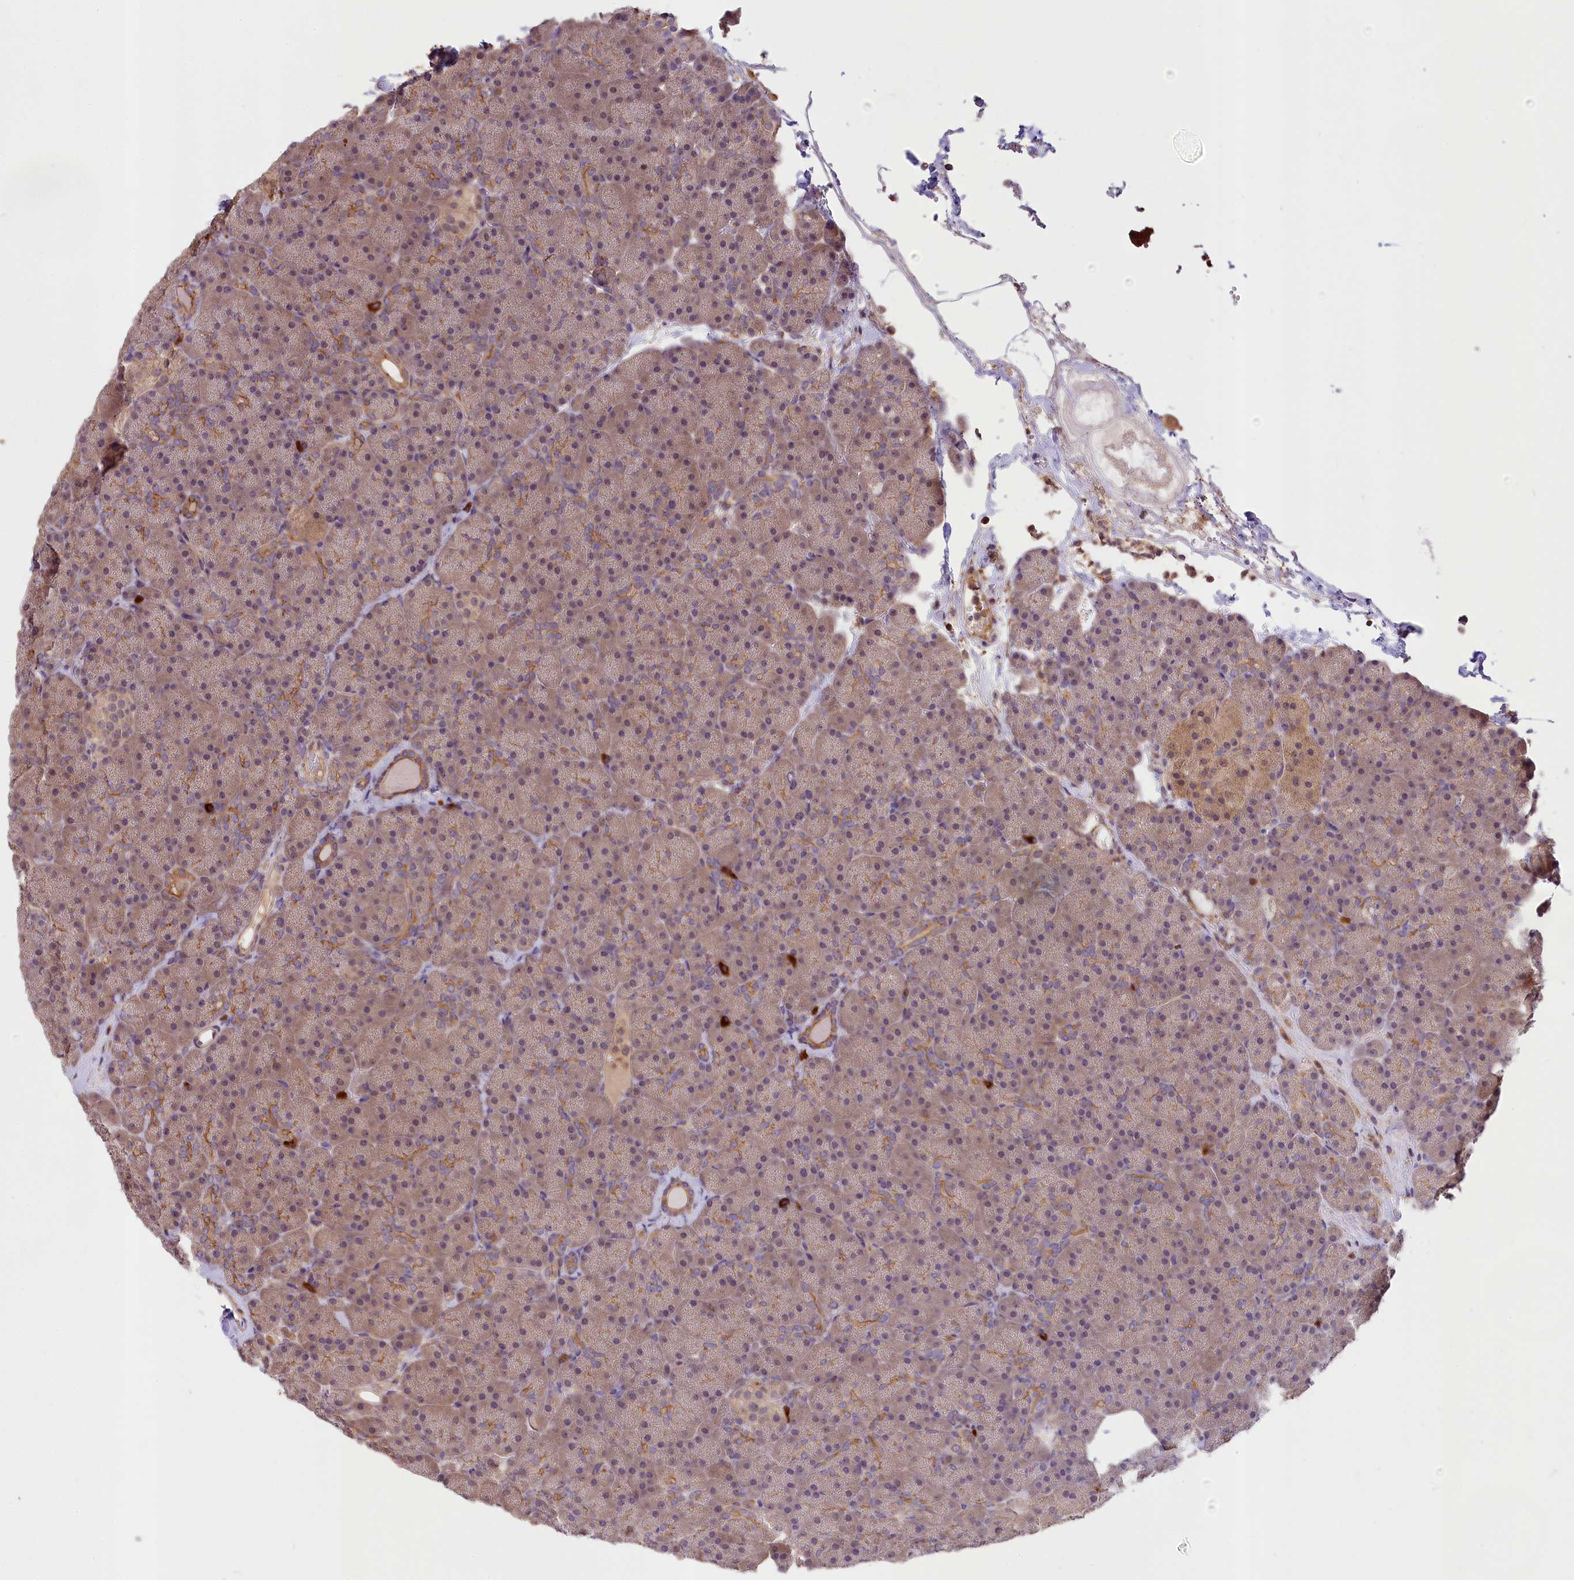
{"staining": {"intensity": "weak", "quantity": "25%-75%", "location": "cytoplasmic/membranous,nuclear"}, "tissue": "pancreas", "cell_type": "Exocrine glandular cells", "image_type": "normal", "snomed": [{"axis": "morphology", "description": "Normal tissue, NOS"}, {"axis": "topography", "description": "Pancreas"}], "caption": "Immunohistochemistry (DAB) staining of normal human pancreas shows weak cytoplasmic/membranous,nuclear protein positivity in about 25%-75% of exocrine glandular cells. (Brightfield microscopy of DAB IHC at high magnification).", "gene": "SKIDA1", "patient": {"sex": "male", "age": 36}}